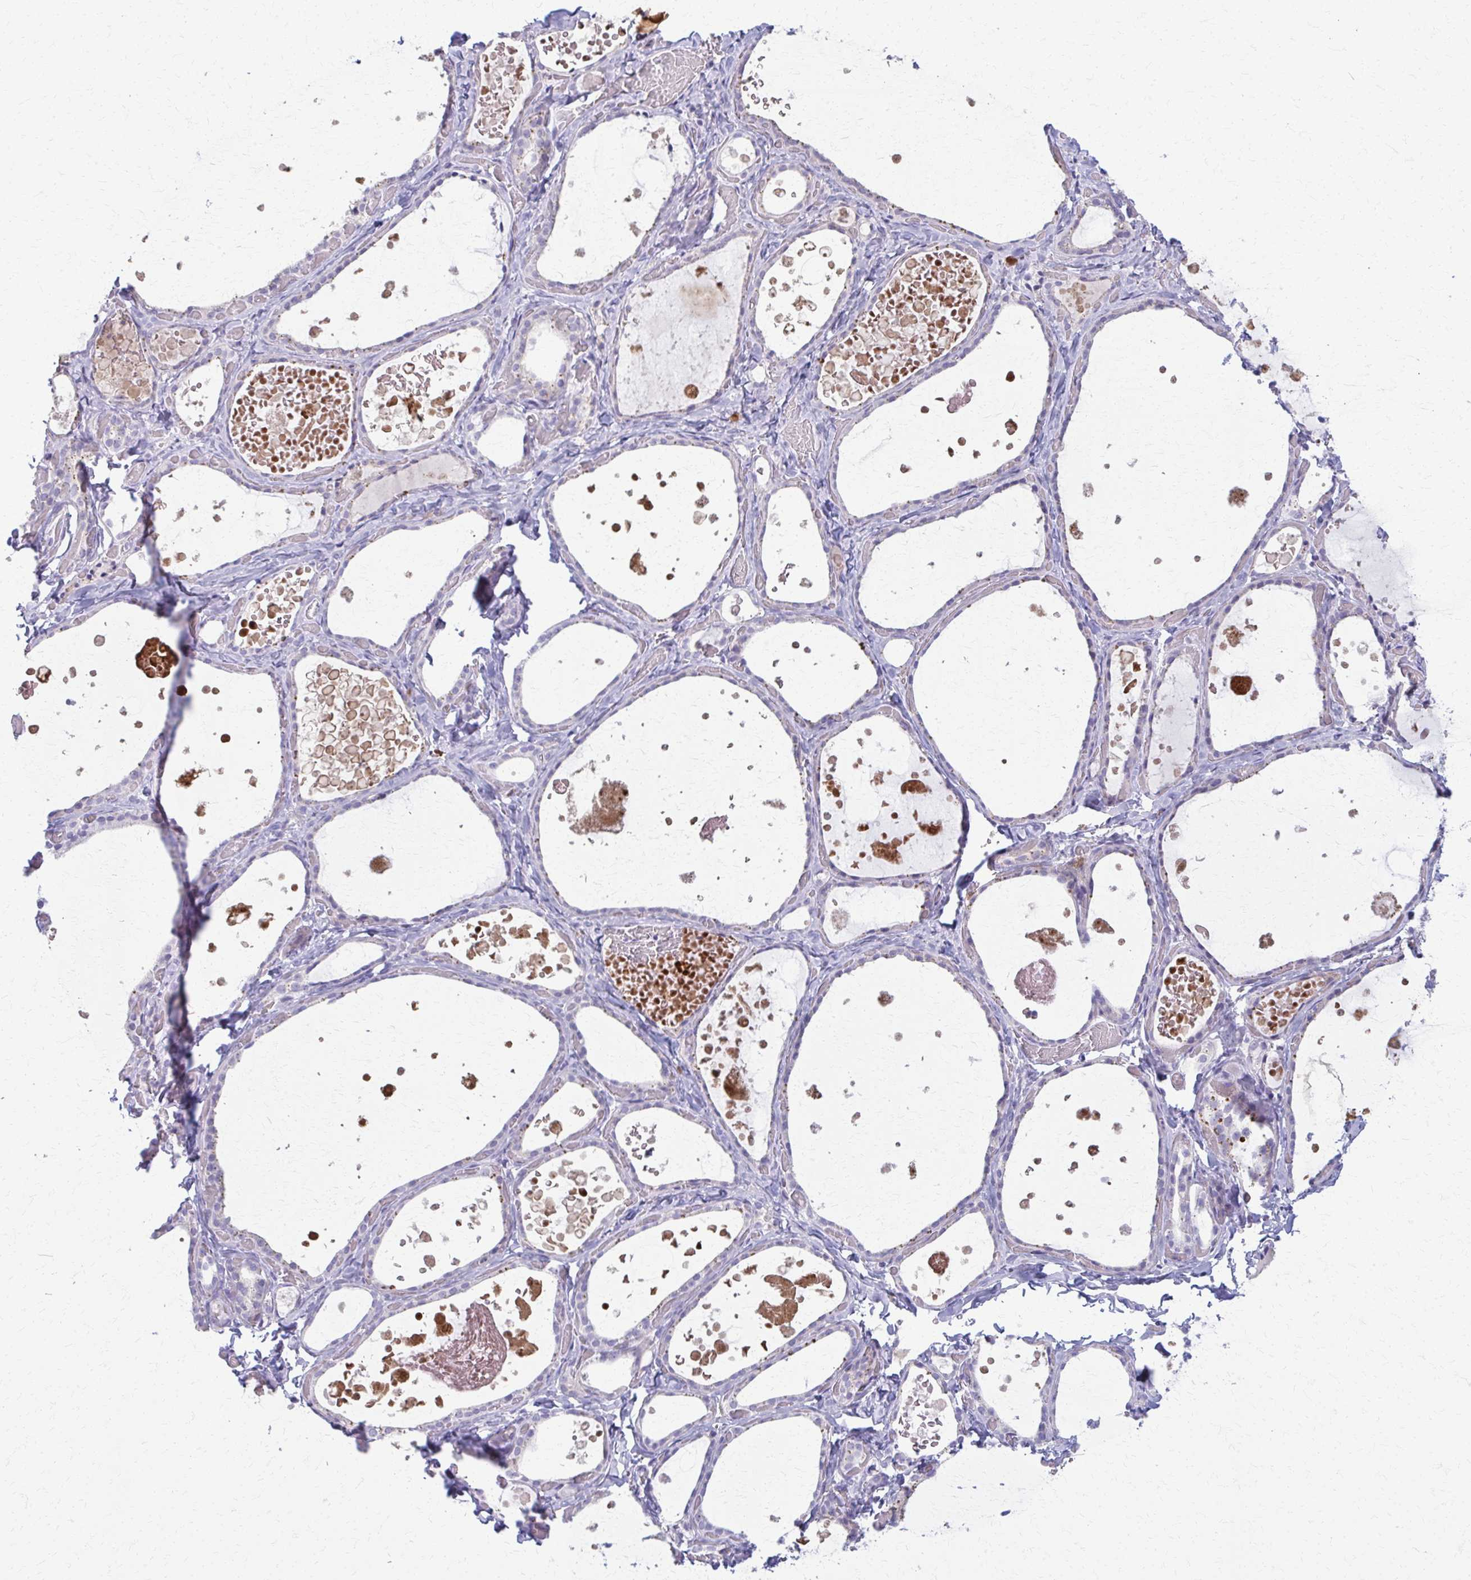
{"staining": {"intensity": "negative", "quantity": "none", "location": "none"}, "tissue": "thyroid gland", "cell_type": "Glandular cells", "image_type": "normal", "snomed": [{"axis": "morphology", "description": "Normal tissue, NOS"}, {"axis": "topography", "description": "Thyroid gland"}], "caption": "Immunohistochemical staining of unremarkable human thyroid gland shows no significant staining in glandular cells.", "gene": "ENSG00000275249", "patient": {"sex": "female", "age": 56}}